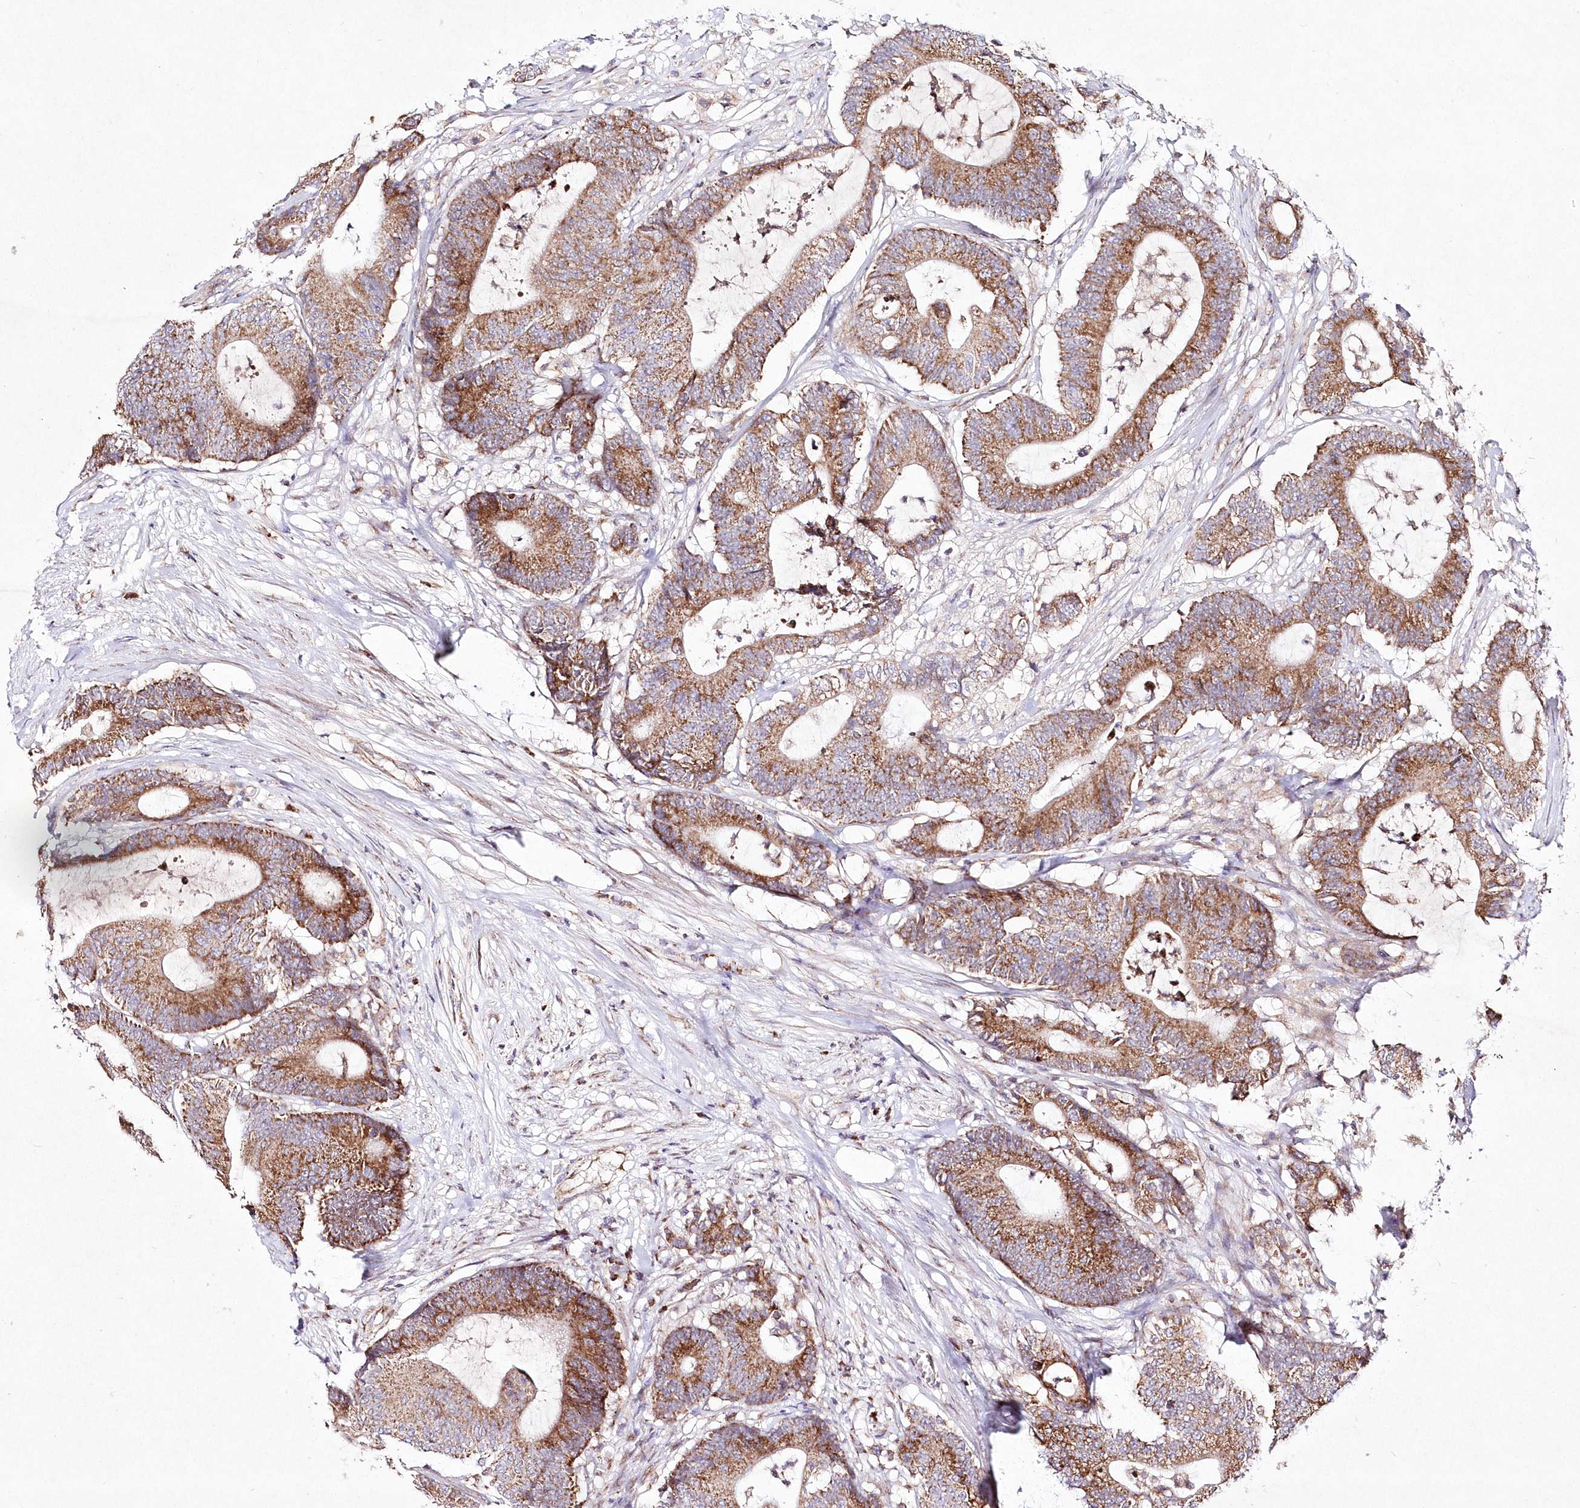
{"staining": {"intensity": "moderate", "quantity": ">75%", "location": "cytoplasmic/membranous"}, "tissue": "colorectal cancer", "cell_type": "Tumor cells", "image_type": "cancer", "snomed": [{"axis": "morphology", "description": "Adenocarcinoma, NOS"}, {"axis": "topography", "description": "Colon"}], "caption": "This photomicrograph displays colorectal cancer stained with immunohistochemistry (IHC) to label a protein in brown. The cytoplasmic/membranous of tumor cells show moderate positivity for the protein. Nuclei are counter-stained blue.", "gene": "DNA2", "patient": {"sex": "female", "age": 84}}